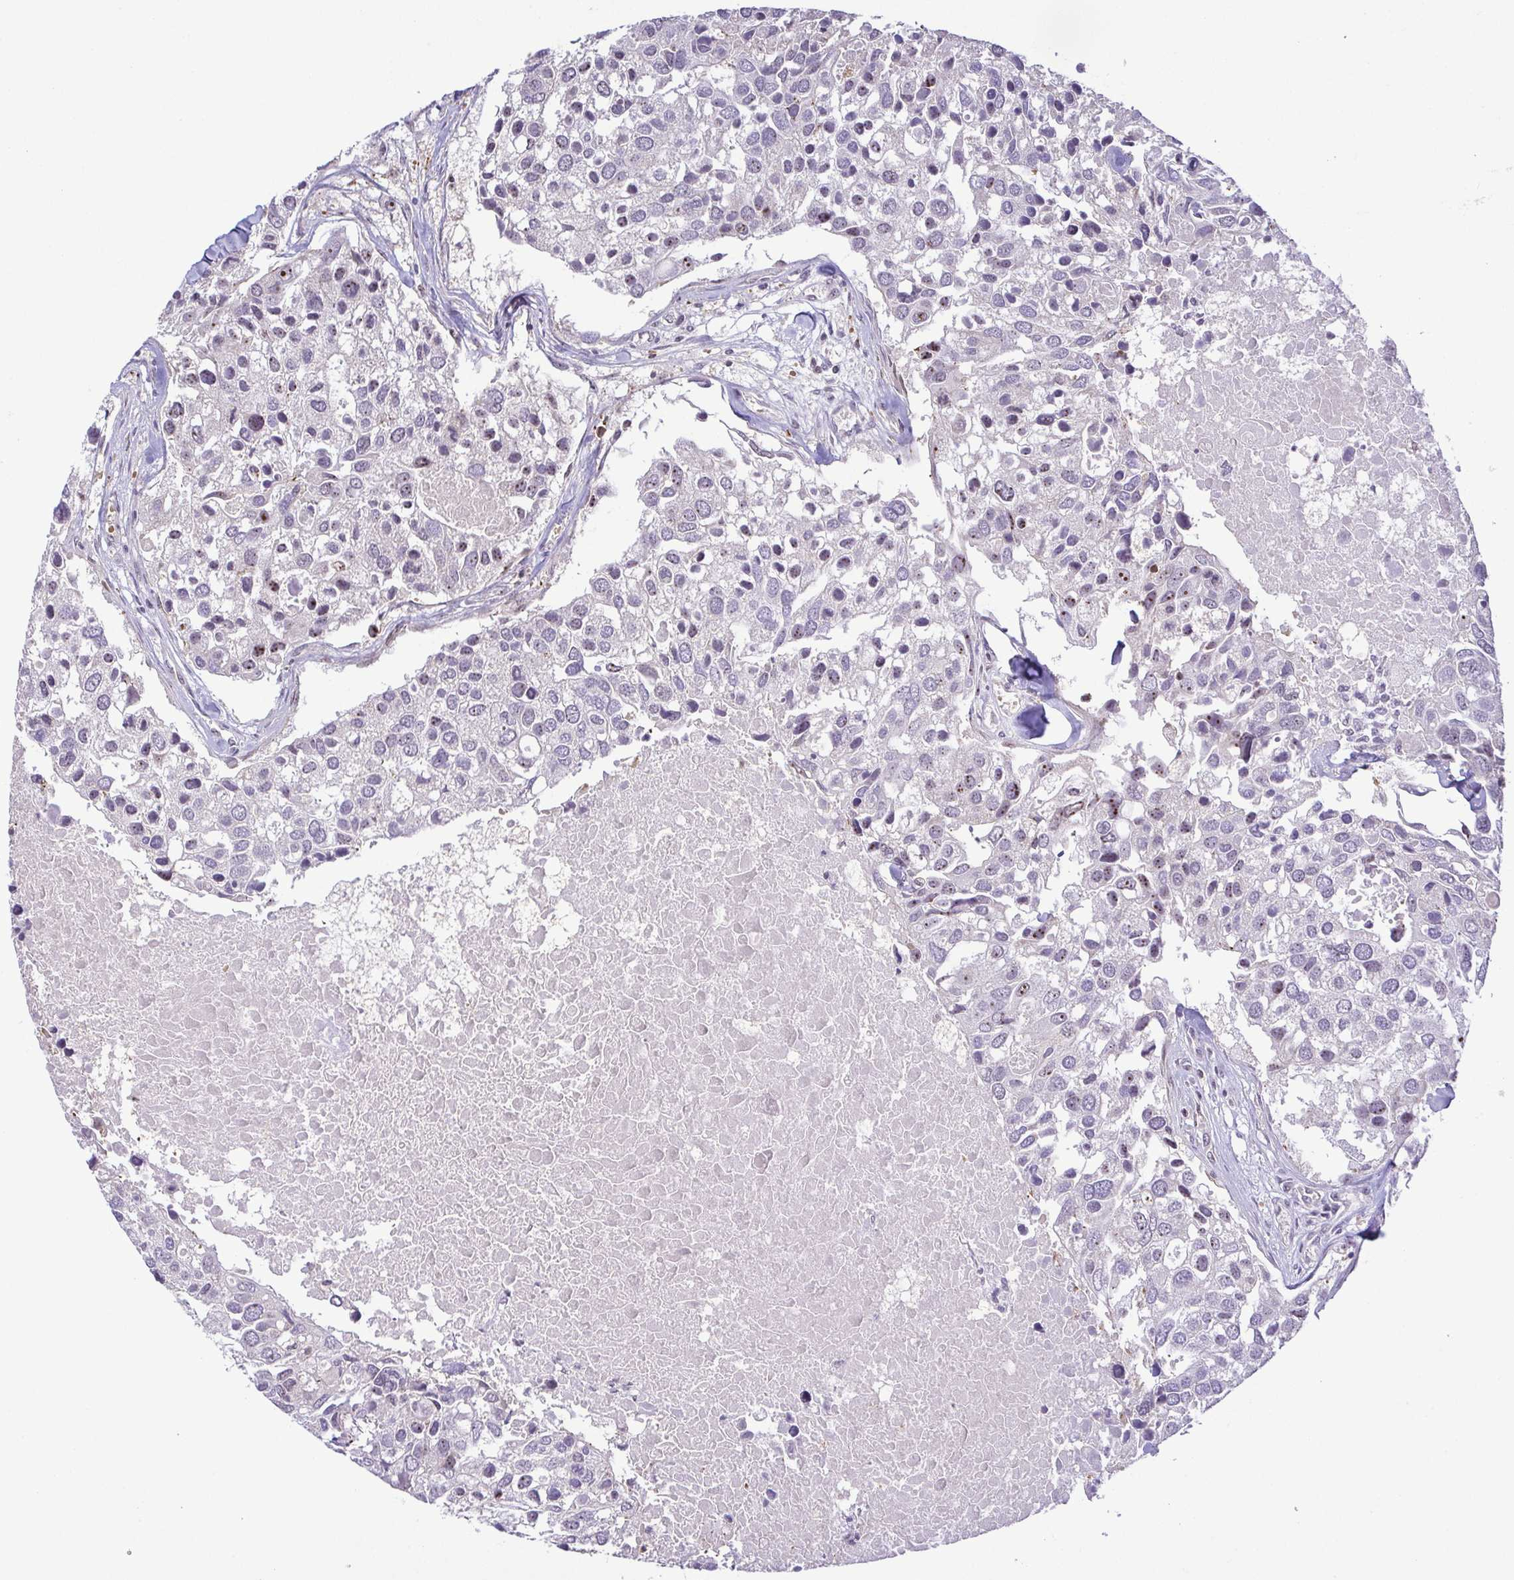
{"staining": {"intensity": "moderate", "quantity": "<25%", "location": "nuclear"}, "tissue": "breast cancer", "cell_type": "Tumor cells", "image_type": "cancer", "snomed": [{"axis": "morphology", "description": "Duct carcinoma"}, {"axis": "topography", "description": "Breast"}], "caption": "There is low levels of moderate nuclear staining in tumor cells of breast intraductal carcinoma, as demonstrated by immunohistochemical staining (brown color).", "gene": "RSL24D1", "patient": {"sex": "female", "age": 83}}